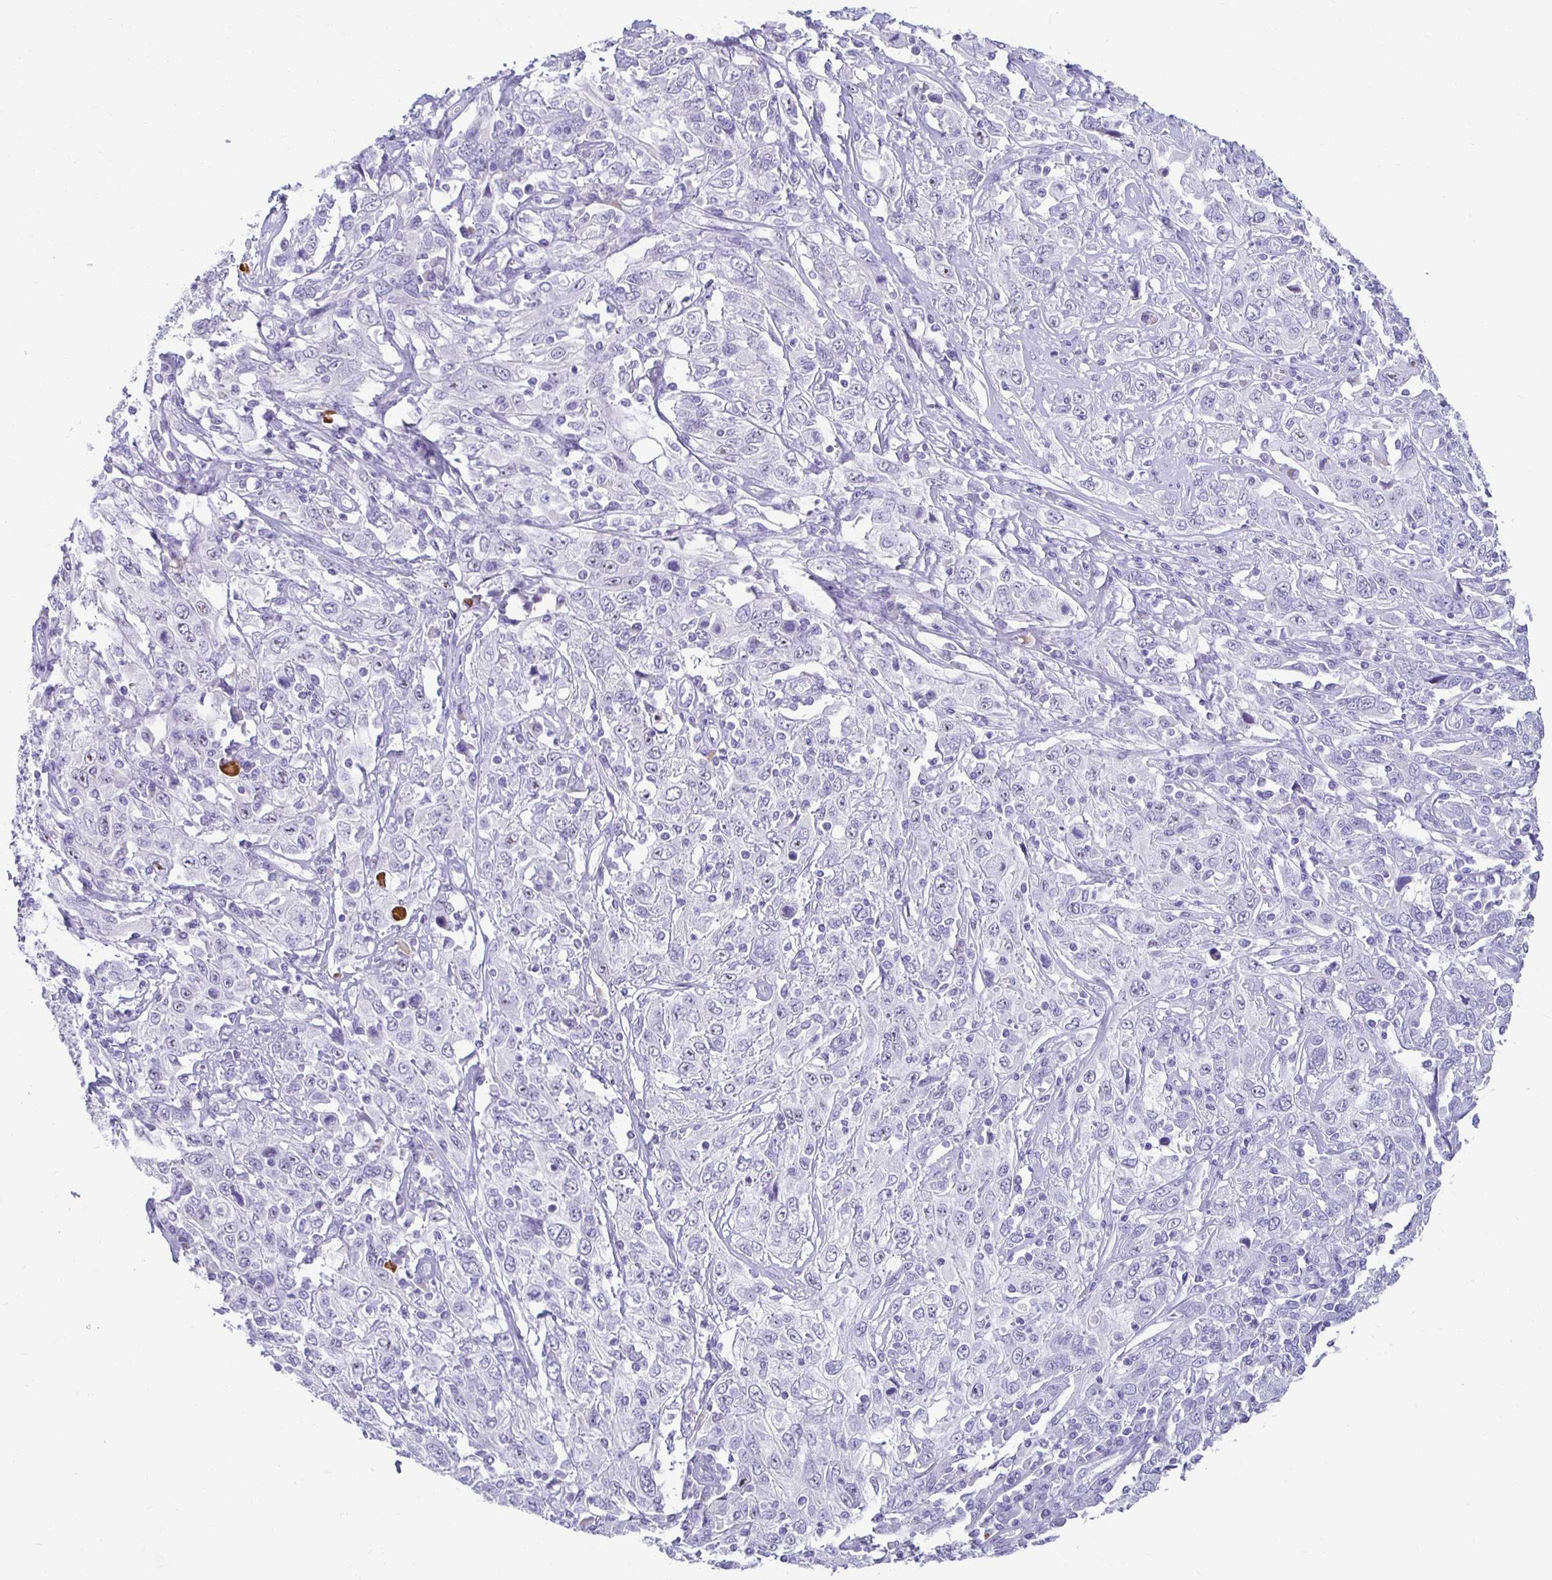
{"staining": {"intensity": "negative", "quantity": "none", "location": "none"}, "tissue": "cervical cancer", "cell_type": "Tumor cells", "image_type": "cancer", "snomed": [{"axis": "morphology", "description": "Squamous cell carcinoma, NOS"}, {"axis": "topography", "description": "Cervix"}], "caption": "Immunohistochemical staining of human cervical squamous cell carcinoma displays no significant positivity in tumor cells.", "gene": "CST6", "patient": {"sex": "female", "age": 46}}